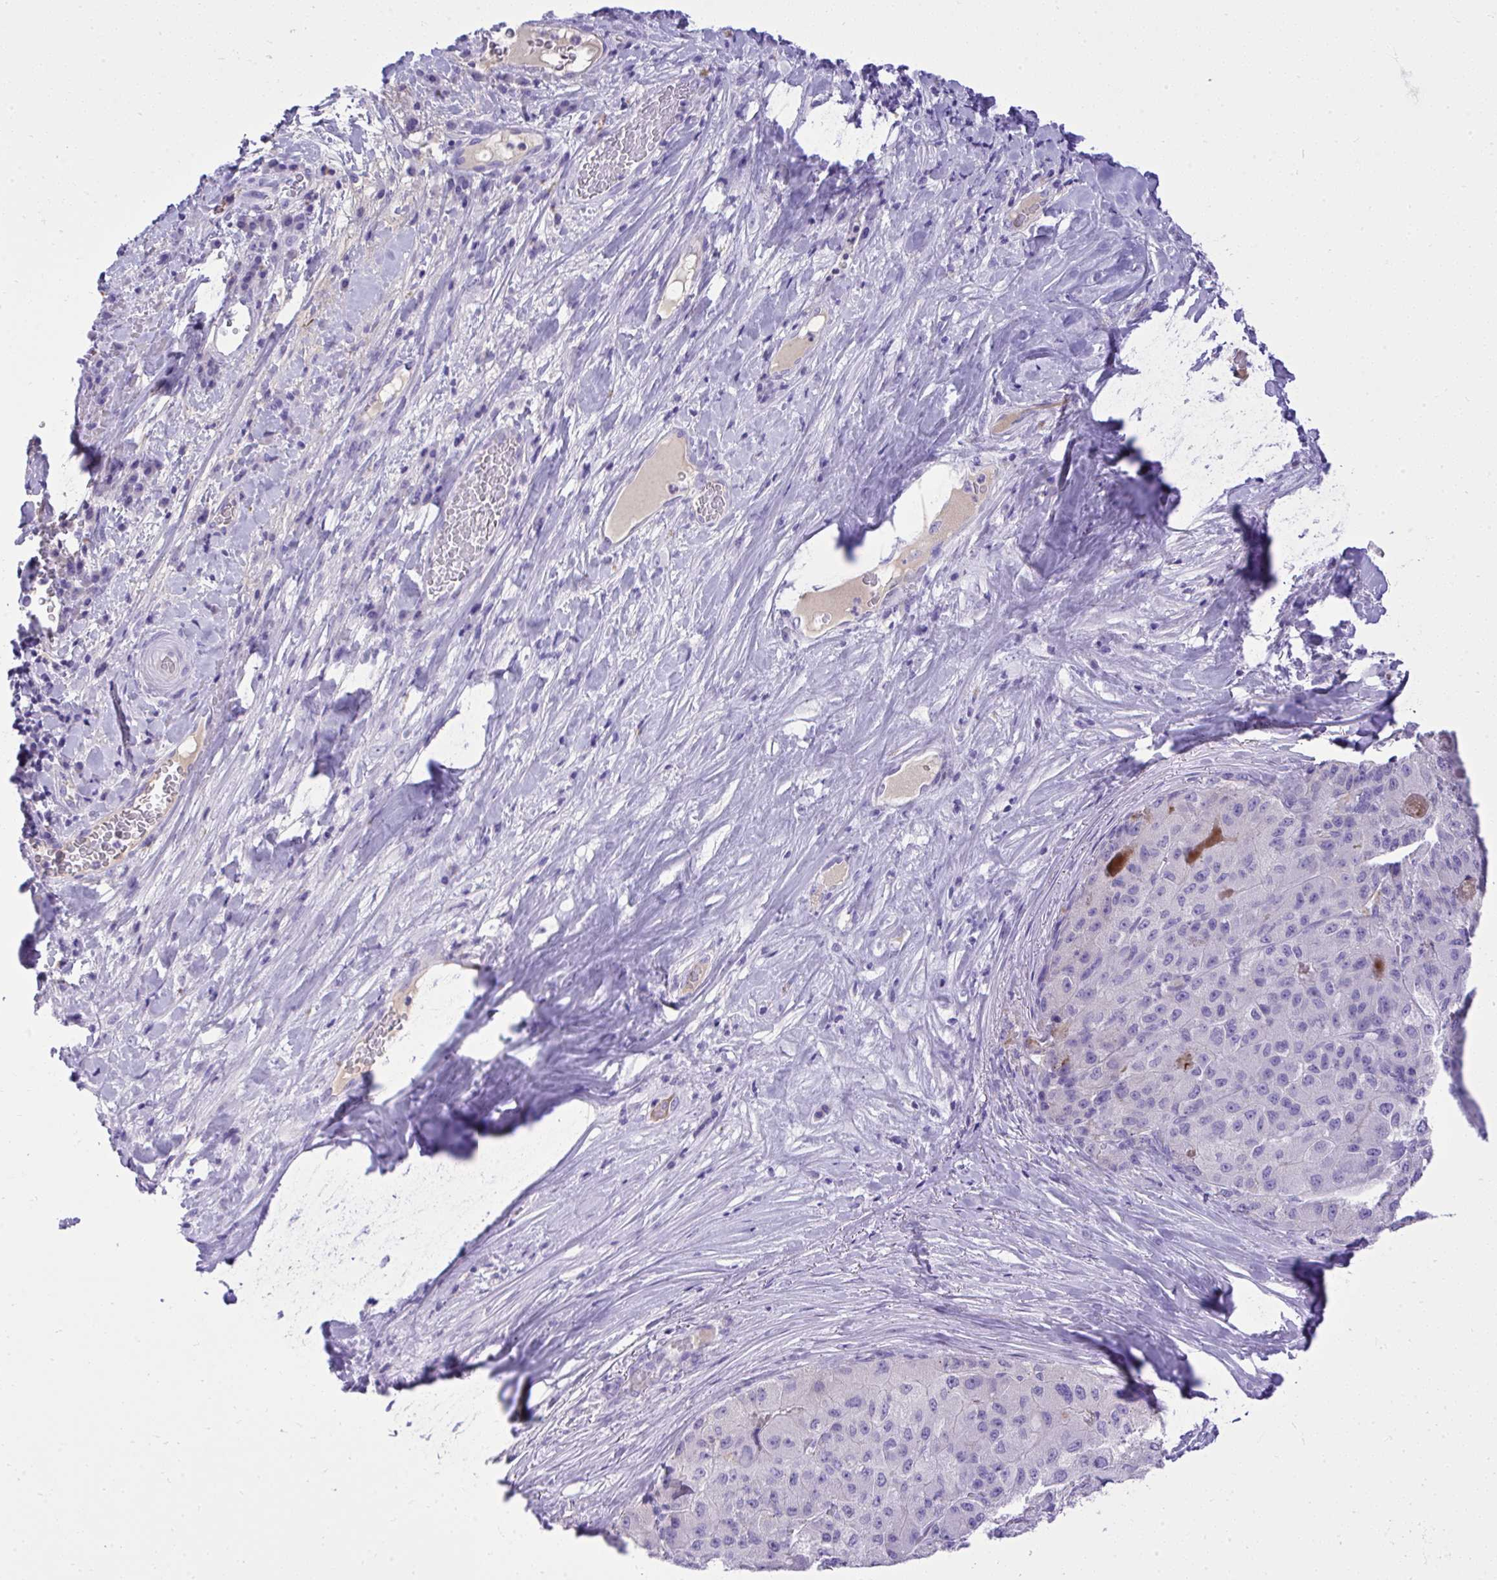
{"staining": {"intensity": "negative", "quantity": "none", "location": "none"}, "tissue": "liver cancer", "cell_type": "Tumor cells", "image_type": "cancer", "snomed": [{"axis": "morphology", "description": "Carcinoma, Hepatocellular, NOS"}, {"axis": "topography", "description": "Liver"}], "caption": "Tumor cells show no significant staining in liver cancer (hepatocellular carcinoma).", "gene": "ST6GALNAC3", "patient": {"sex": "male", "age": 80}}